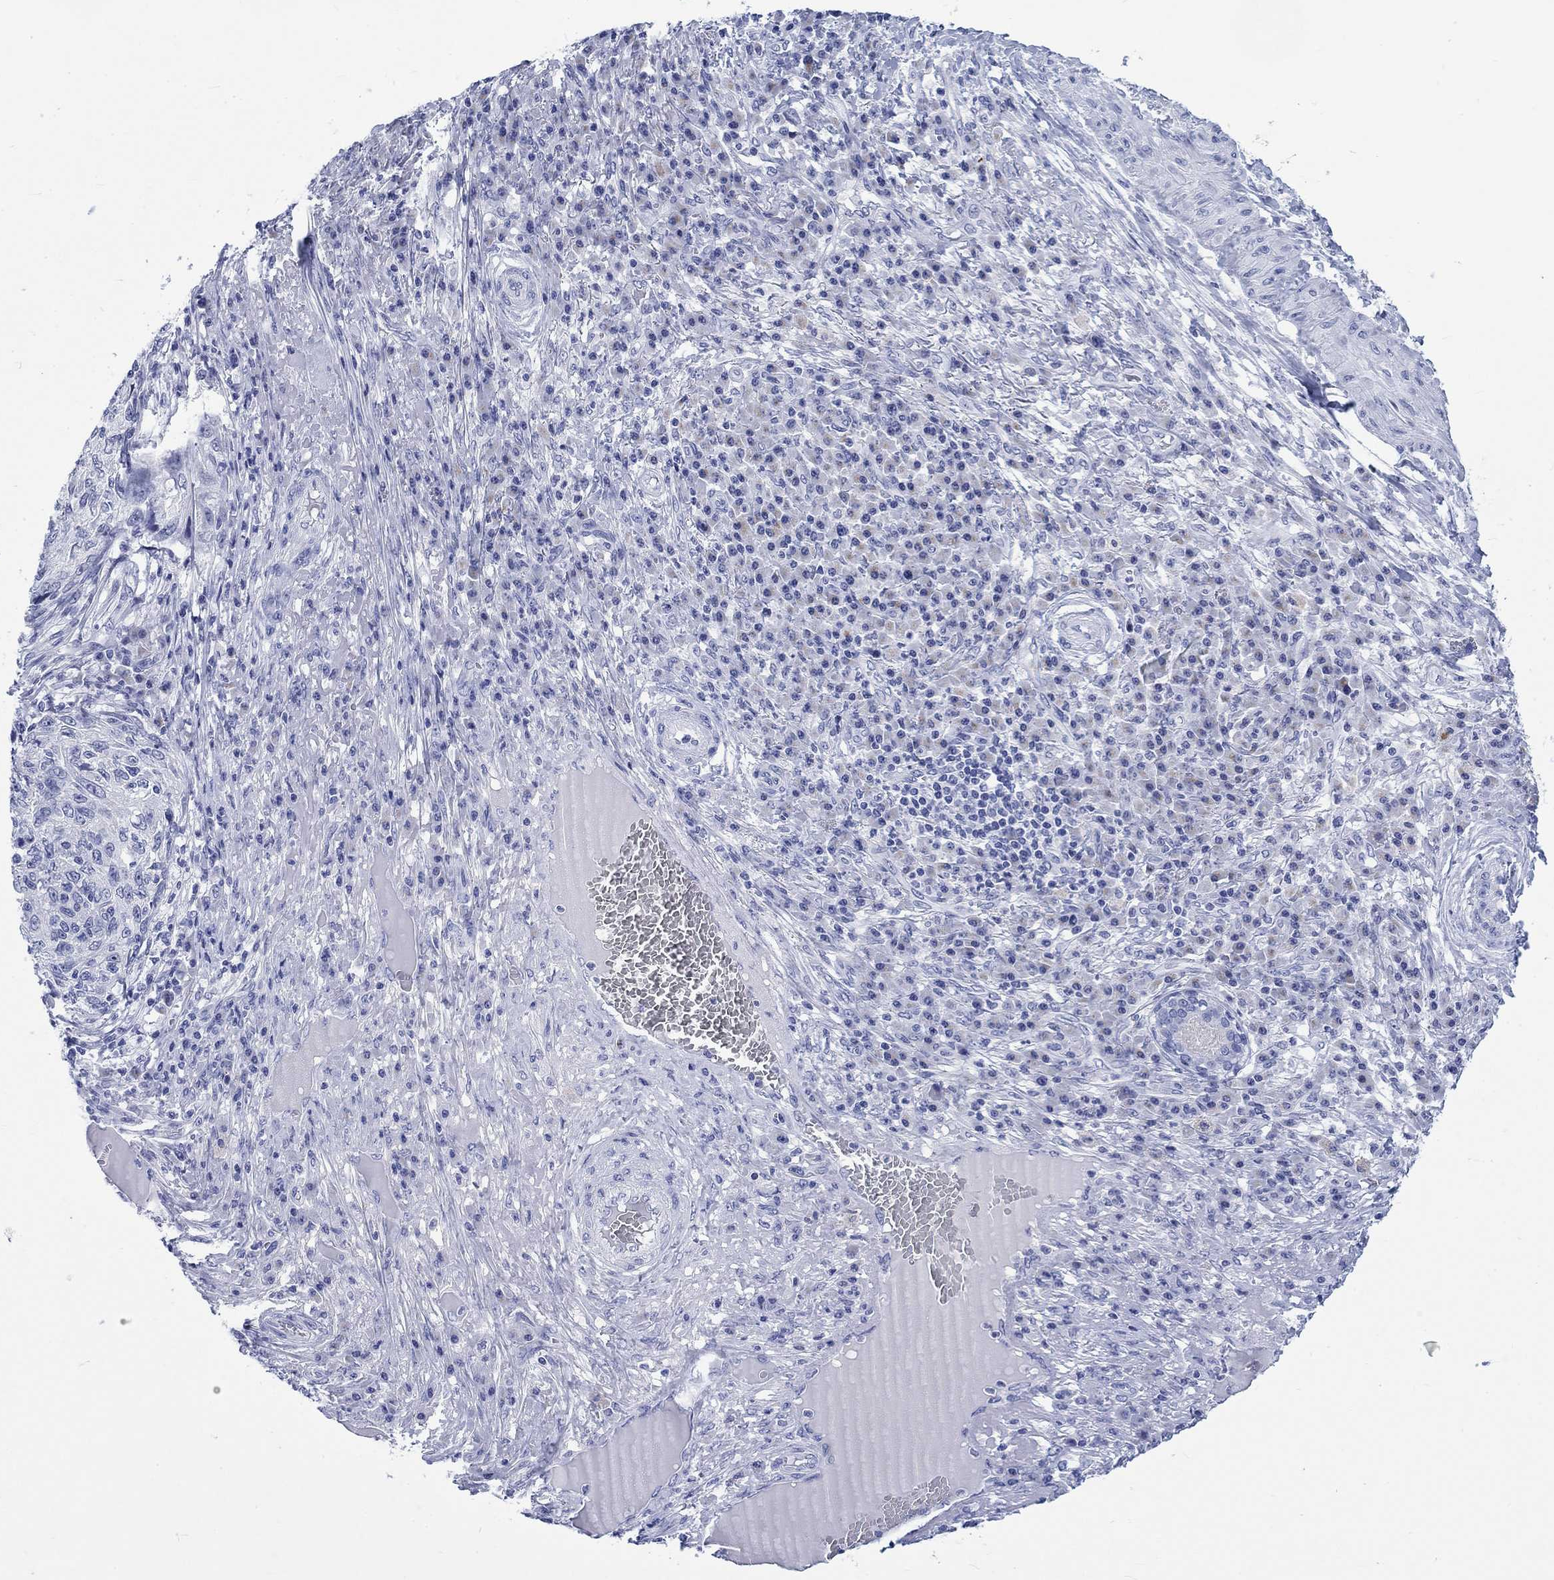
{"staining": {"intensity": "negative", "quantity": "none", "location": "none"}, "tissue": "skin cancer", "cell_type": "Tumor cells", "image_type": "cancer", "snomed": [{"axis": "morphology", "description": "Squamous cell carcinoma, NOS"}, {"axis": "topography", "description": "Skin"}], "caption": "The IHC histopathology image has no significant staining in tumor cells of skin squamous cell carcinoma tissue.", "gene": "KRT76", "patient": {"sex": "male", "age": 92}}